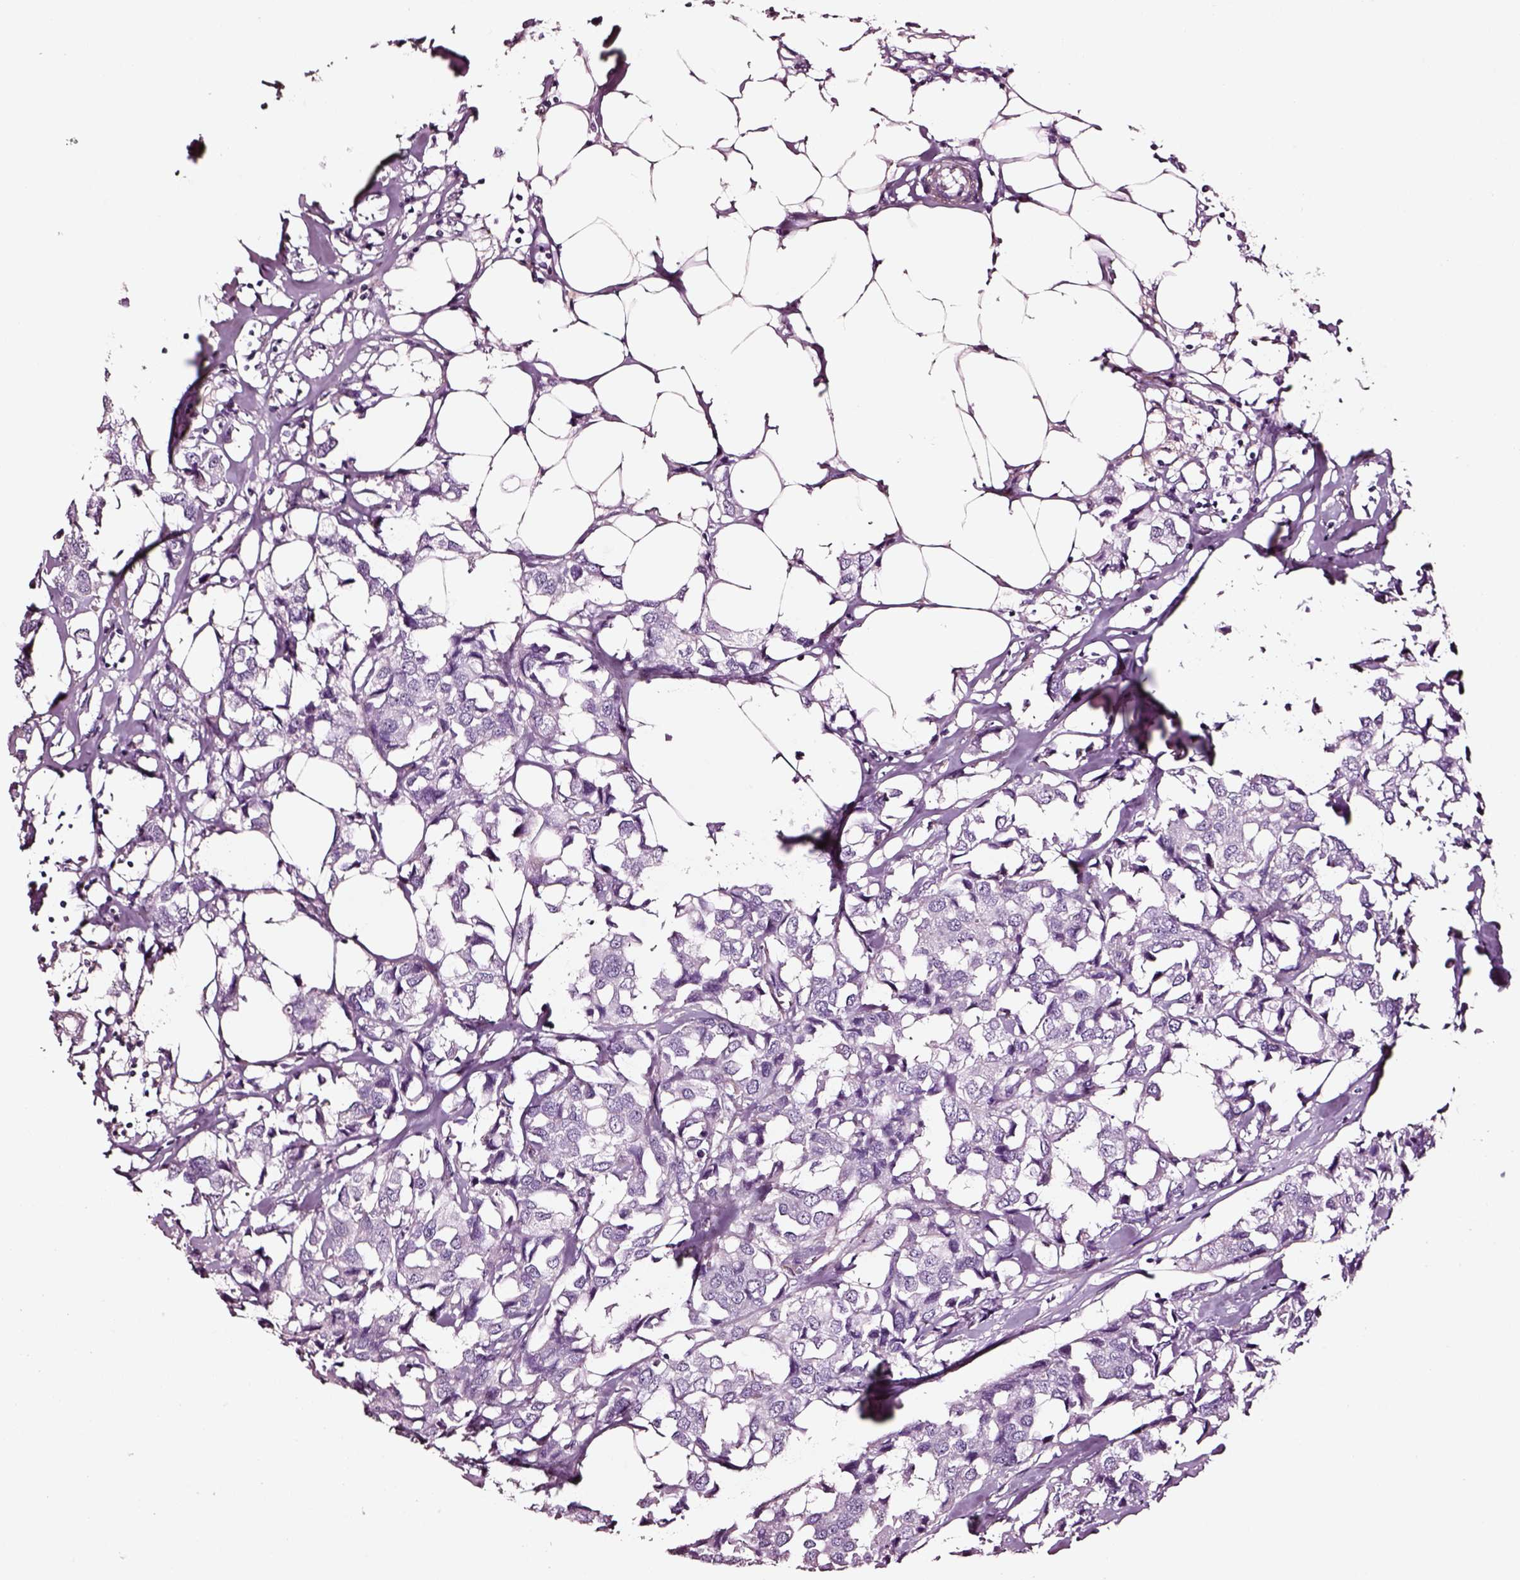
{"staining": {"intensity": "negative", "quantity": "none", "location": "none"}, "tissue": "breast cancer", "cell_type": "Tumor cells", "image_type": "cancer", "snomed": [{"axis": "morphology", "description": "Duct carcinoma"}, {"axis": "topography", "description": "Breast"}], "caption": "This is an immunohistochemistry (IHC) image of breast cancer. There is no positivity in tumor cells.", "gene": "SOX10", "patient": {"sex": "female", "age": 80}}